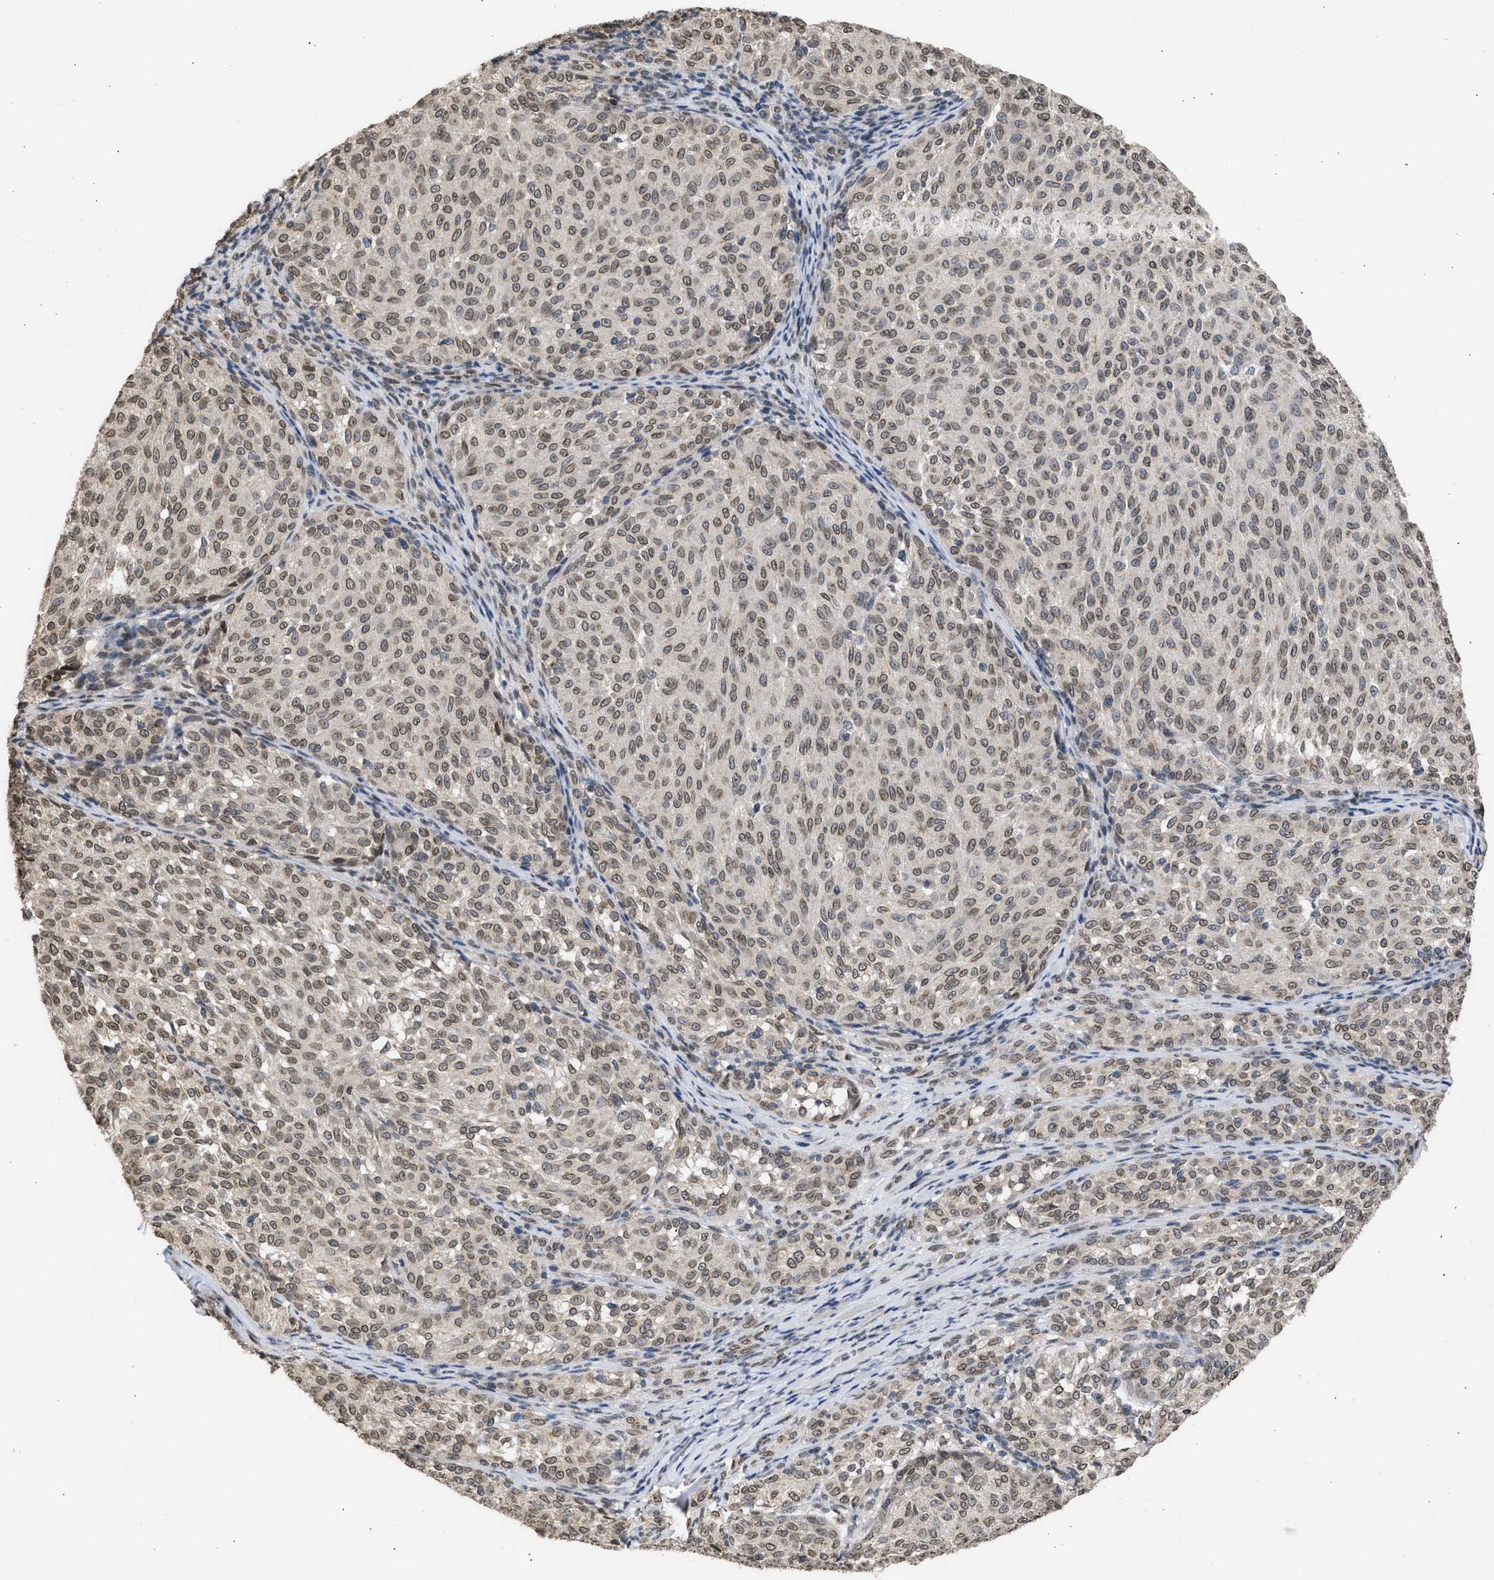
{"staining": {"intensity": "weak", "quantity": "<25%", "location": "cytoplasmic/membranous,nuclear"}, "tissue": "melanoma", "cell_type": "Tumor cells", "image_type": "cancer", "snomed": [{"axis": "morphology", "description": "Malignant melanoma, NOS"}, {"axis": "topography", "description": "Skin"}], "caption": "Human malignant melanoma stained for a protein using IHC demonstrates no positivity in tumor cells.", "gene": "NUP35", "patient": {"sex": "female", "age": 72}}